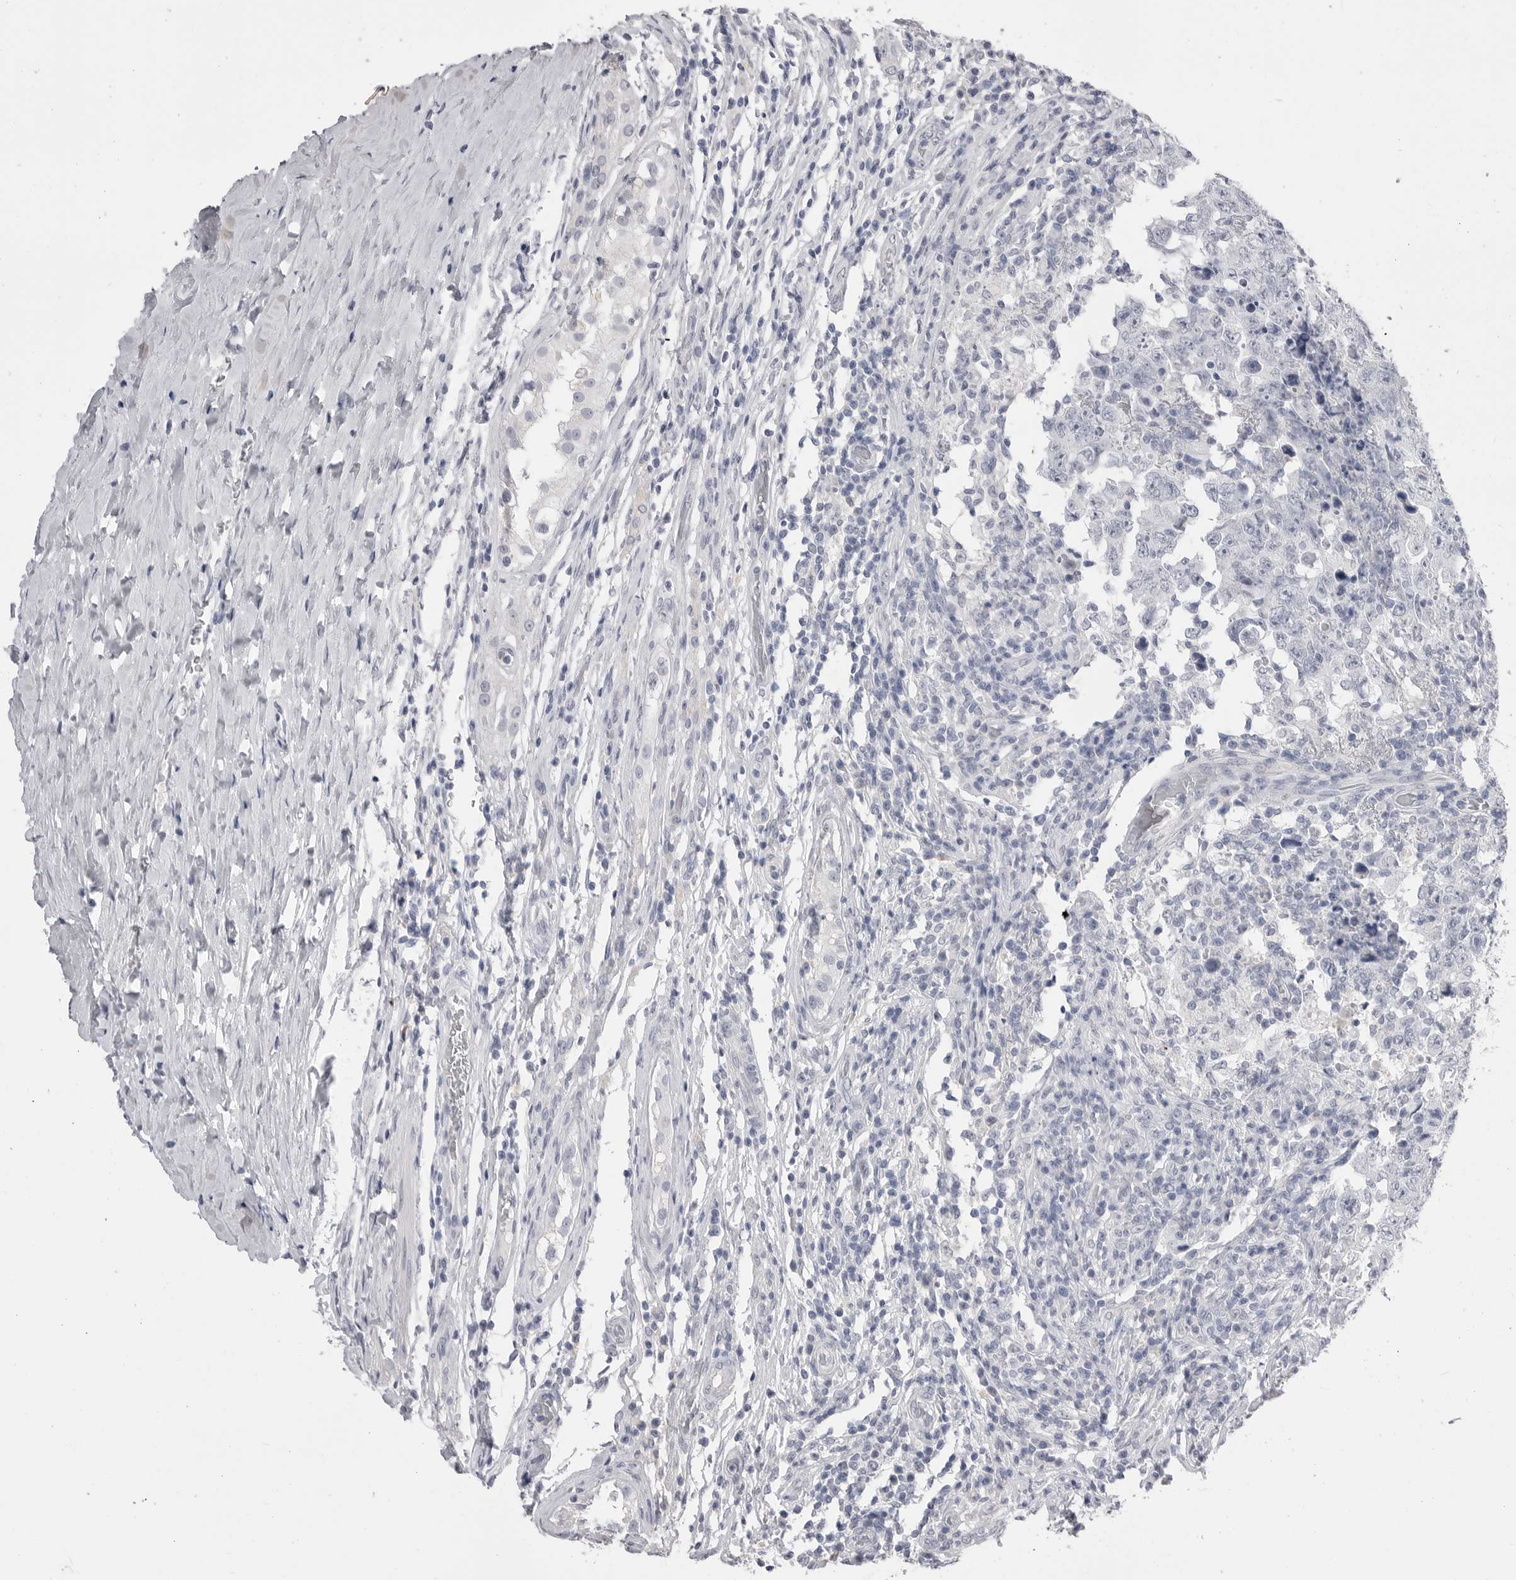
{"staining": {"intensity": "negative", "quantity": "none", "location": "none"}, "tissue": "testis cancer", "cell_type": "Tumor cells", "image_type": "cancer", "snomed": [{"axis": "morphology", "description": "Carcinoma, Embryonal, NOS"}, {"axis": "topography", "description": "Testis"}], "caption": "The micrograph exhibits no significant expression in tumor cells of testis cancer. (DAB (3,3'-diaminobenzidine) immunohistochemistry visualized using brightfield microscopy, high magnification).", "gene": "CPB1", "patient": {"sex": "male", "age": 26}}